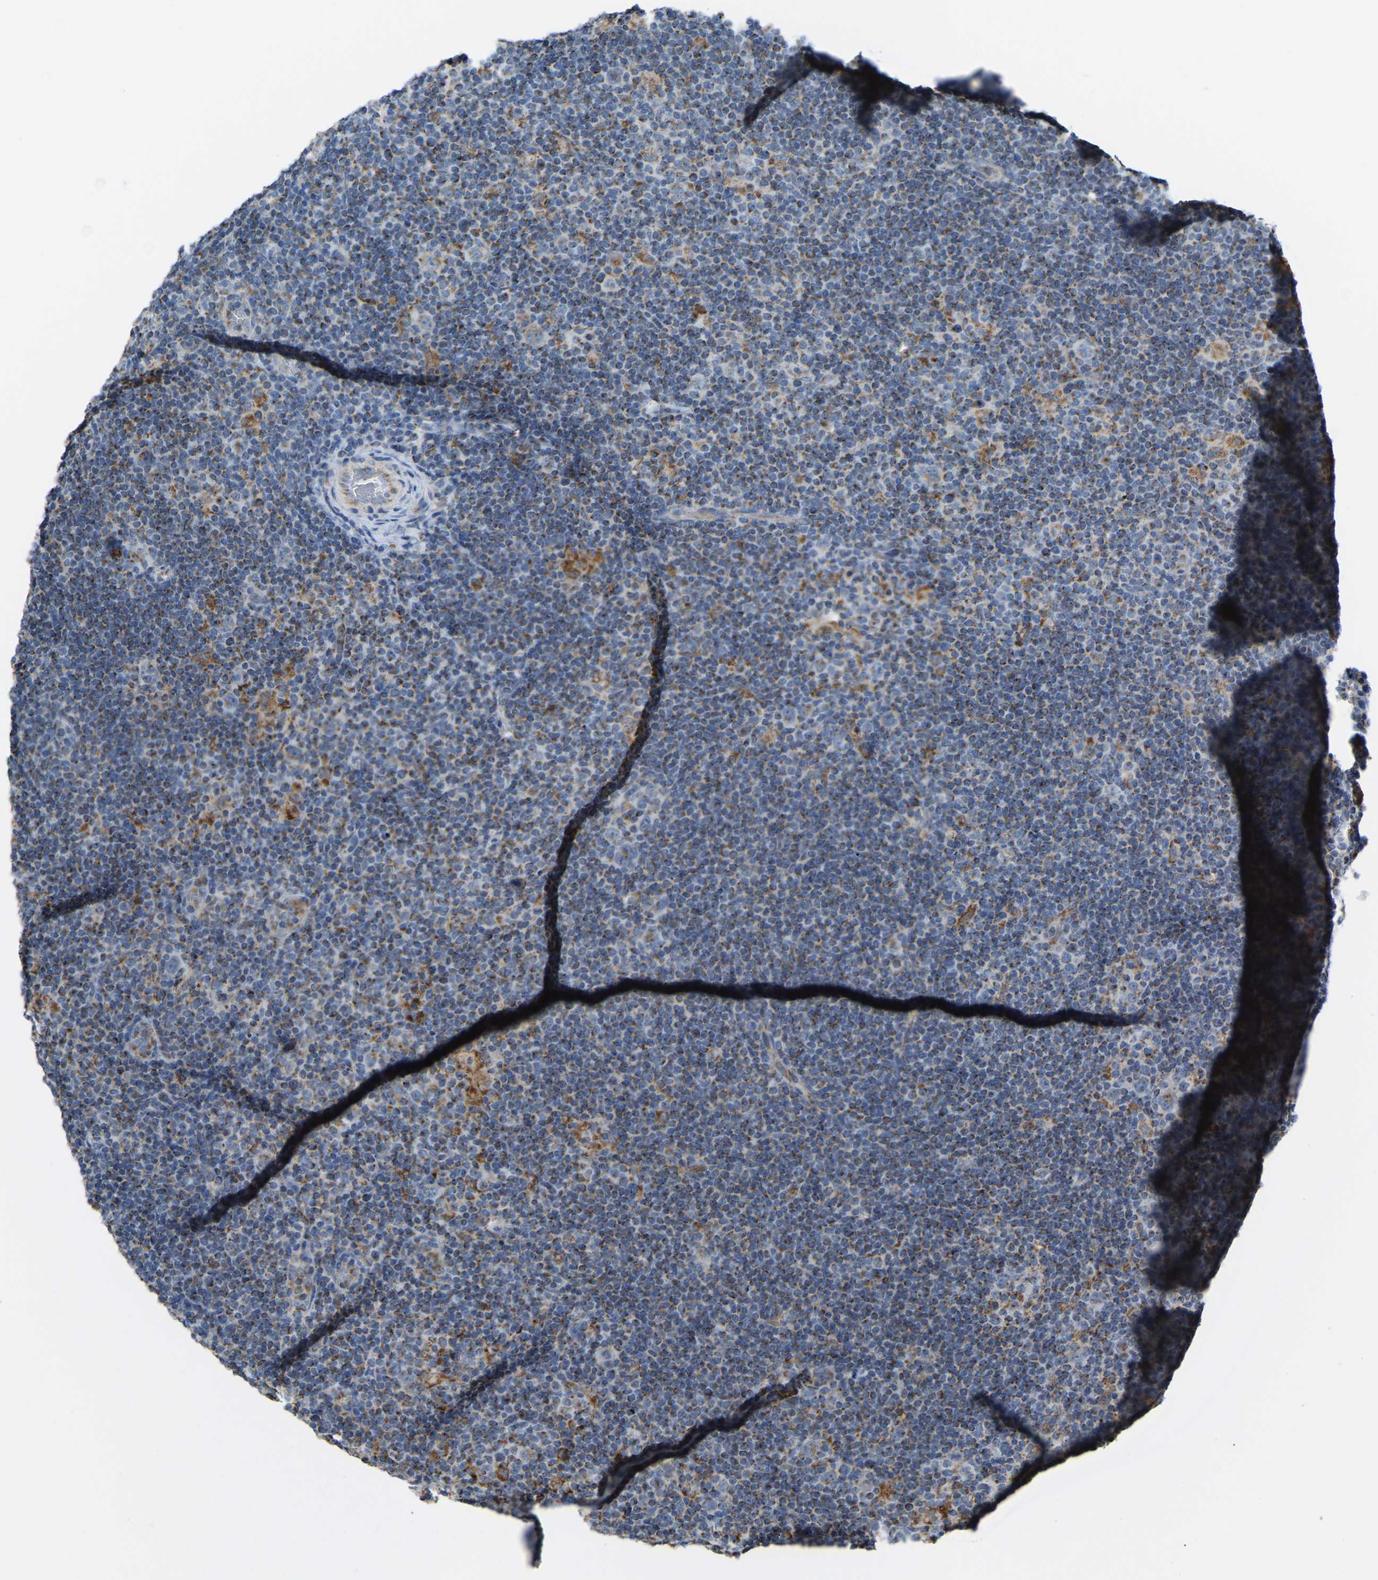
{"staining": {"intensity": "weak", "quantity": "<25%", "location": "cytoplasmic/membranous"}, "tissue": "lymphoma", "cell_type": "Tumor cells", "image_type": "cancer", "snomed": [{"axis": "morphology", "description": "Hodgkin's disease, NOS"}, {"axis": "topography", "description": "Lymph node"}], "caption": "An immunohistochemistry photomicrograph of Hodgkin's disease is shown. There is no staining in tumor cells of Hodgkin's disease.", "gene": "CANT1", "patient": {"sex": "female", "age": 57}}